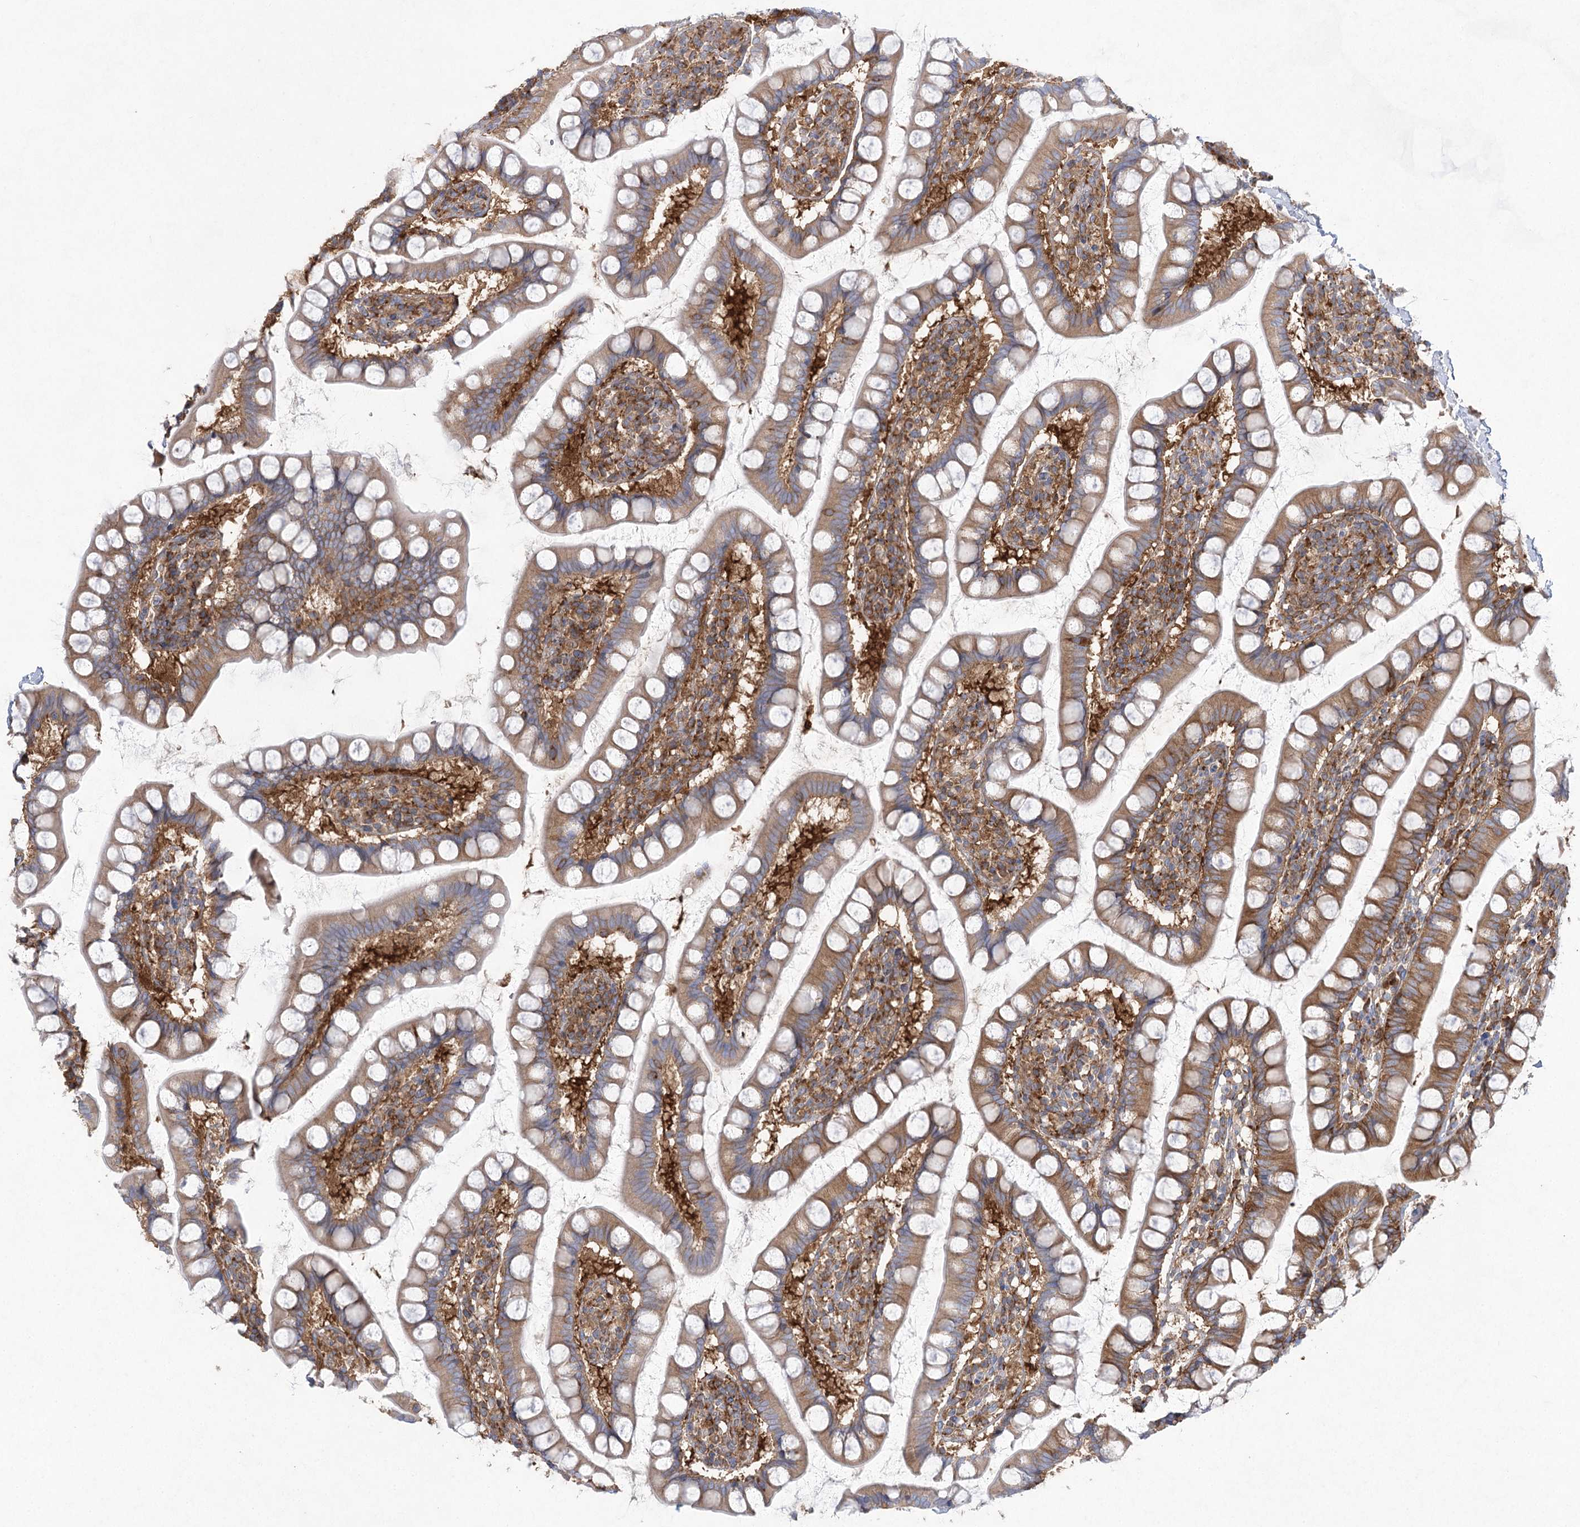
{"staining": {"intensity": "strong", "quantity": "25%-75%", "location": "cytoplasmic/membranous"}, "tissue": "small intestine", "cell_type": "Glandular cells", "image_type": "normal", "snomed": [{"axis": "morphology", "description": "Normal tissue, NOS"}, {"axis": "topography", "description": "Small intestine"}], "caption": "Small intestine stained with a brown dye demonstrates strong cytoplasmic/membranous positive expression in approximately 25%-75% of glandular cells.", "gene": "EIF3A", "patient": {"sex": "female", "age": 84}}